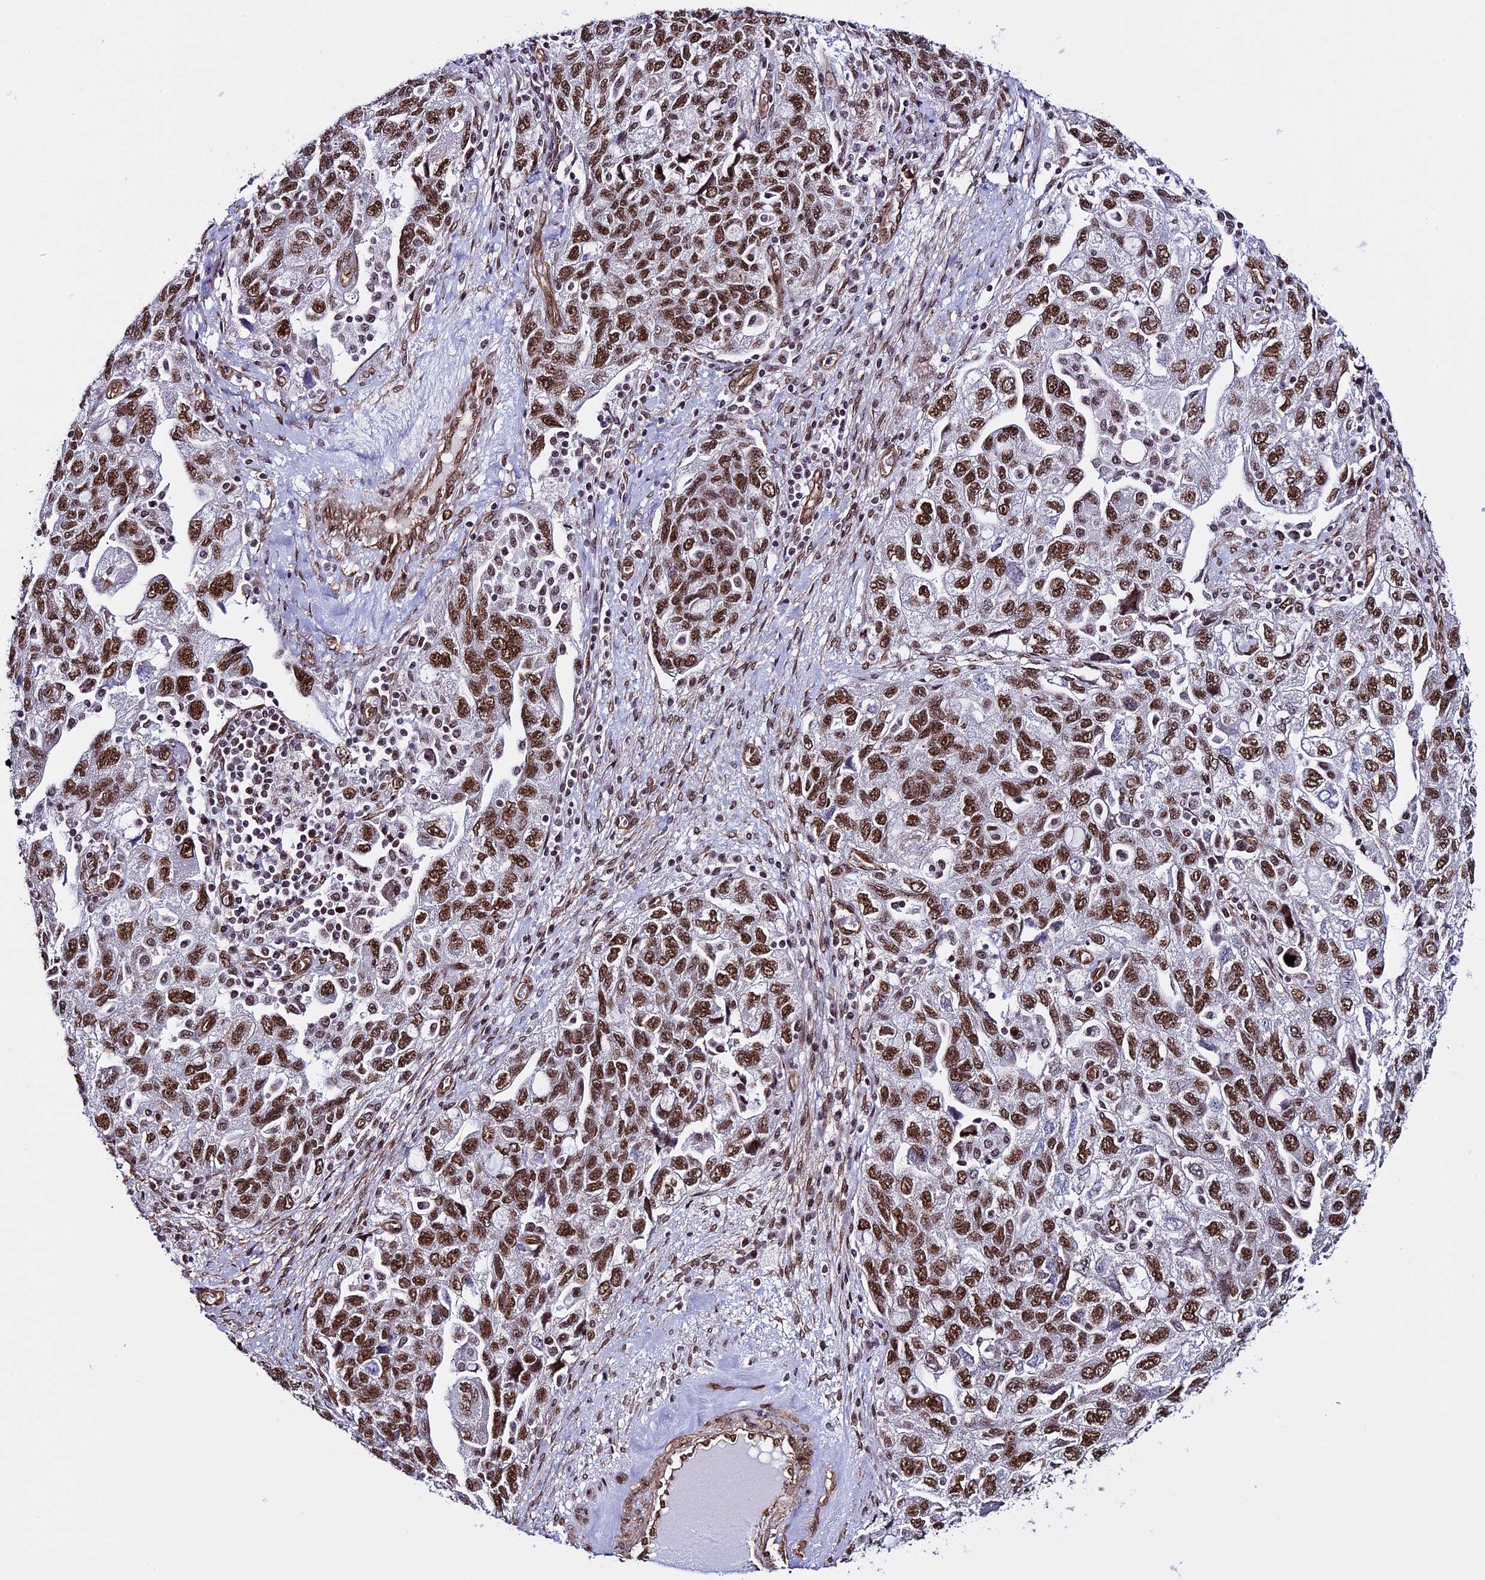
{"staining": {"intensity": "strong", "quantity": ">75%", "location": "nuclear"}, "tissue": "ovarian cancer", "cell_type": "Tumor cells", "image_type": "cancer", "snomed": [{"axis": "morphology", "description": "Carcinoma, NOS"}, {"axis": "morphology", "description": "Cystadenocarcinoma, serous, NOS"}, {"axis": "topography", "description": "Ovary"}], "caption": "Strong nuclear staining for a protein is appreciated in approximately >75% of tumor cells of ovarian cancer (carcinoma) using immunohistochemistry (IHC).", "gene": "MPHOSPH8", "patient": {"sex": "female", "age": 69}}